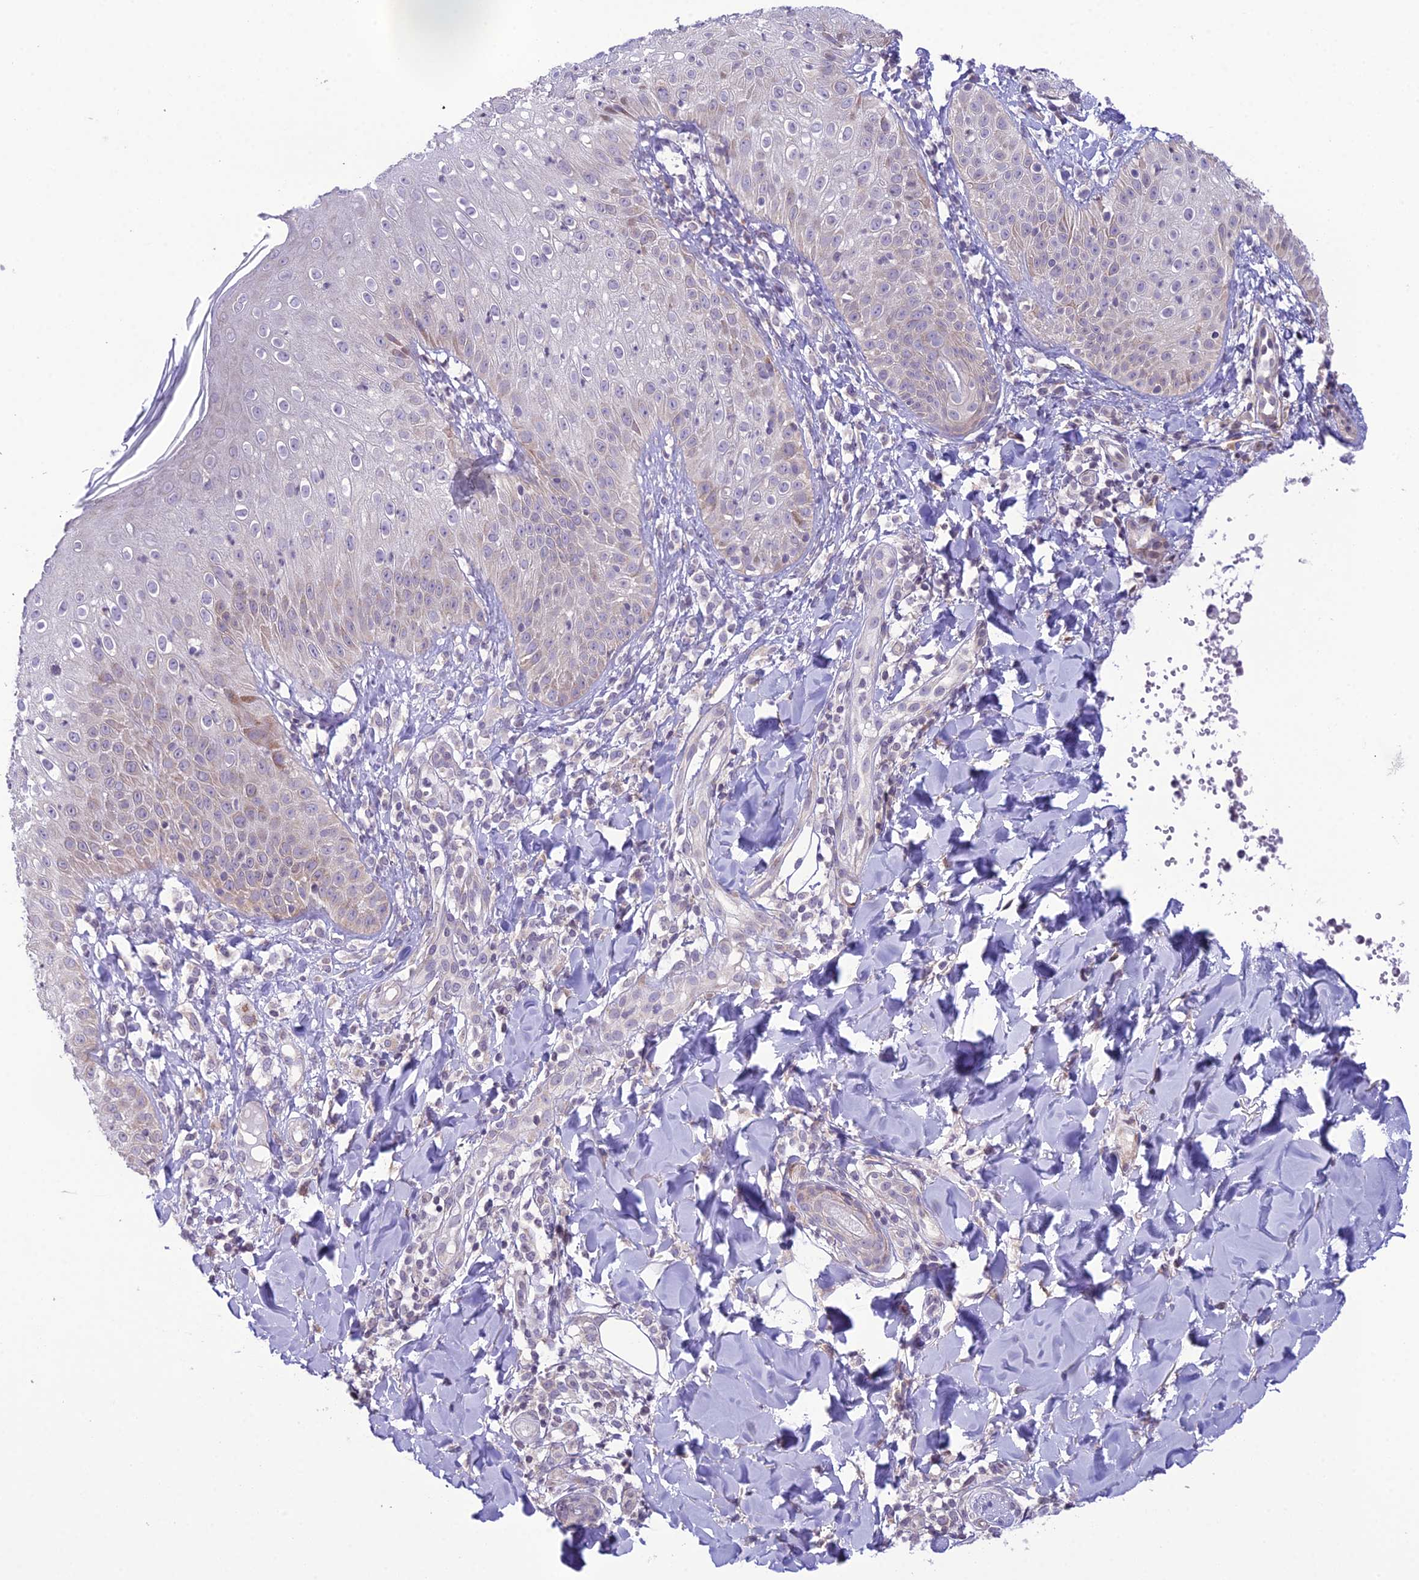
{"staining": {"intensity": "moderate", "quantity": "25%-75%", "location": "cytoplasmic/membranous"}, "tissue": "skin", "cell_type": "Epidermal cells", "image_type": "normal", "snomed": [{"axis": "morphology", "description": "Normal tissue, NOS"}, {"axis": "morphology", "description": "Inflammation, NOS"}, {"axis": "topography", "description": "Soft tissue"}, {"axis": "topography", "description": "Anal"}], "caption": "Epidermal cells show medium levels of moderate cytoplasmic/membranous expression in approximately 25%-75% of cells in unremarkable skin.", "gene": "RPS26", "patient": {"sex": "female", "age": 15}}